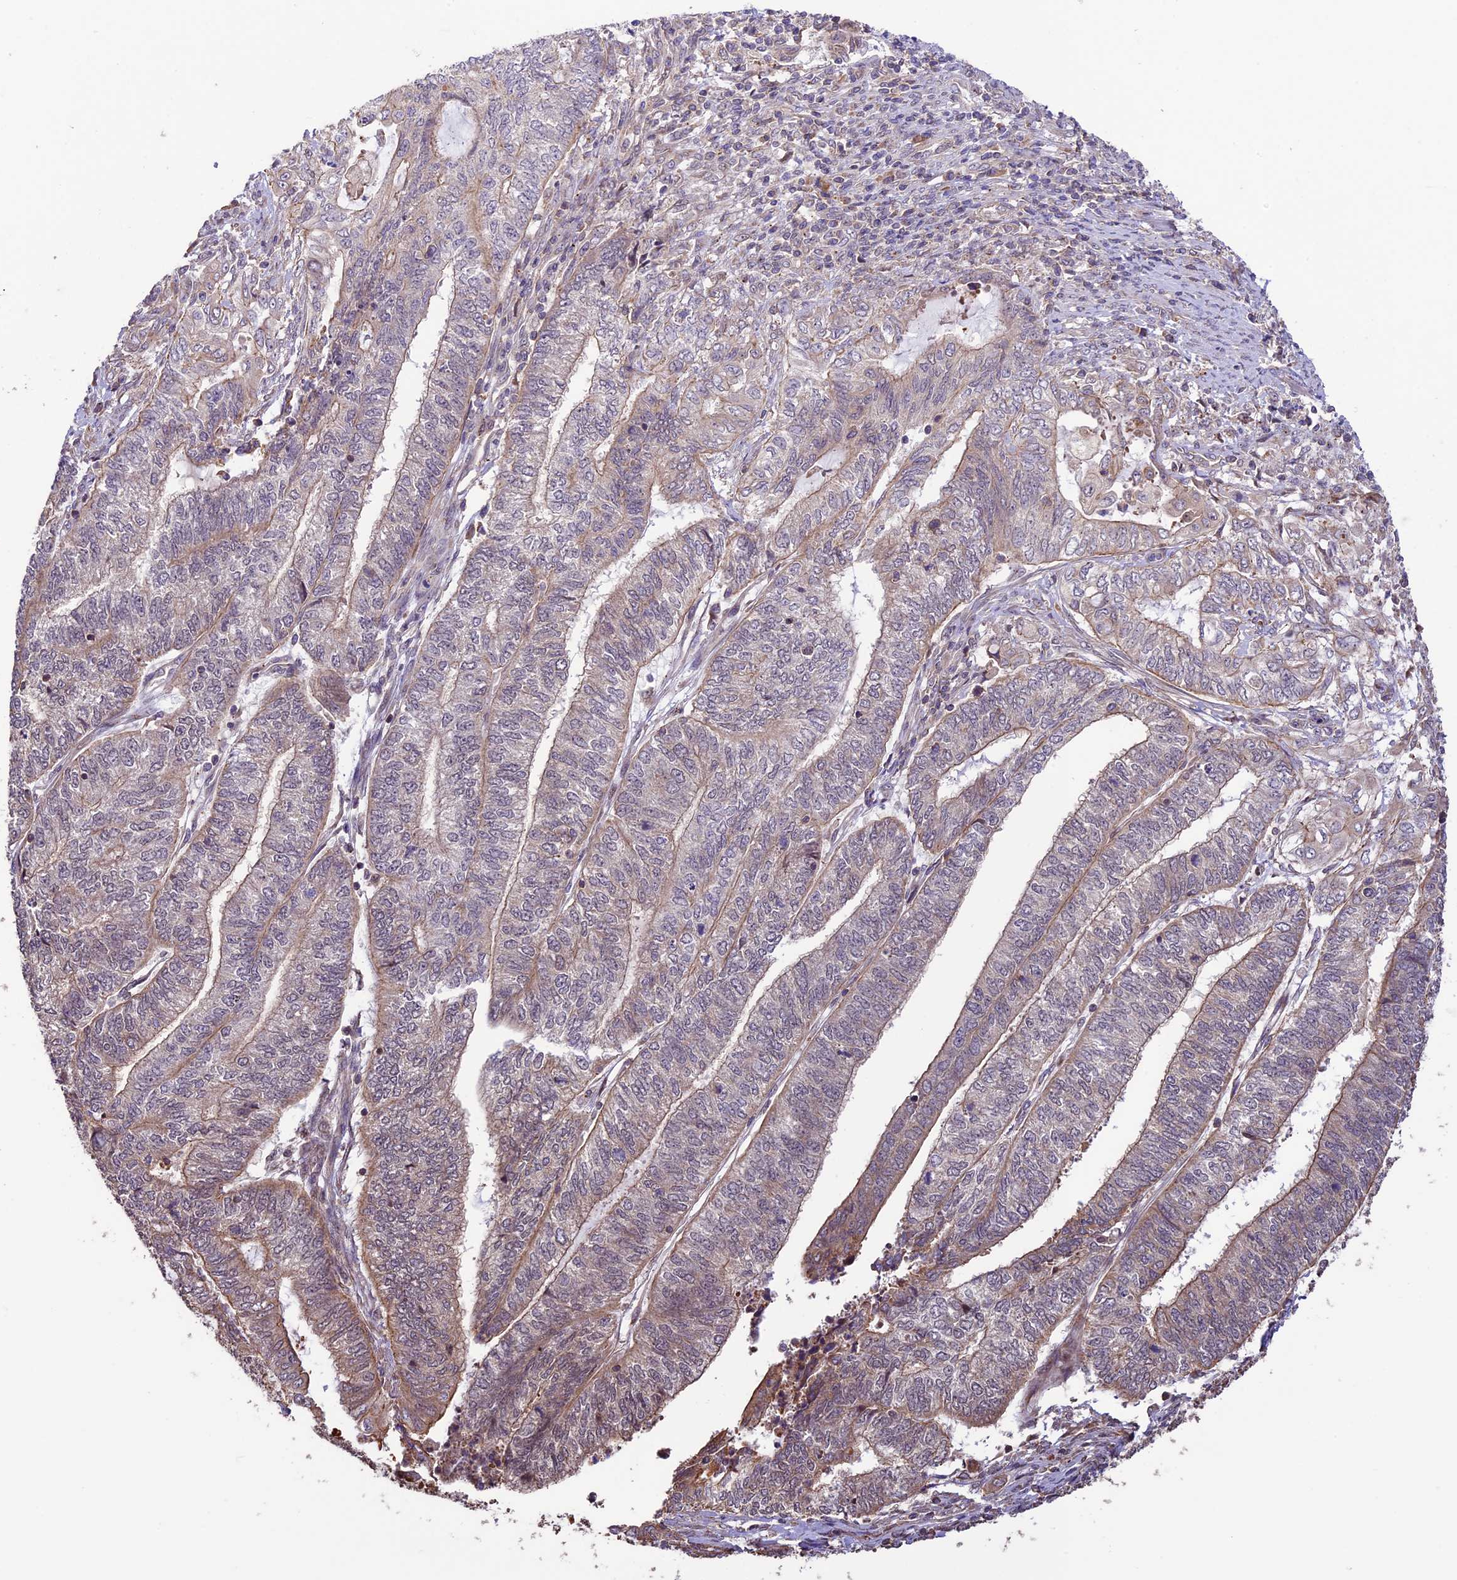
{"staining": {"intensity": "weak", "quantity": ">75%", "location": "cytoplasmic/membranous"}, "tissue": "endometrial cancer", "cell_type": "Tumor cells", "image_type": "cancer", "snomed": [{"axis": "morphology", "description": "Adenocarcinoma, NOS"}, {"axis": "topography", "description": "Uterus"}, {"axis": "topography", "description": "Endometrium"}], "caption": "This histopathology image displays endometrial cancer stained with immunohistochemistry (IHC) to label a protein in brown. The cytoplasmic/membranous of tumor cells show weak positivity for the protein. Nuclei are counter-stained blue.", "gene": "BCAS4", "patient": {"sex": "female", "age": 70}}